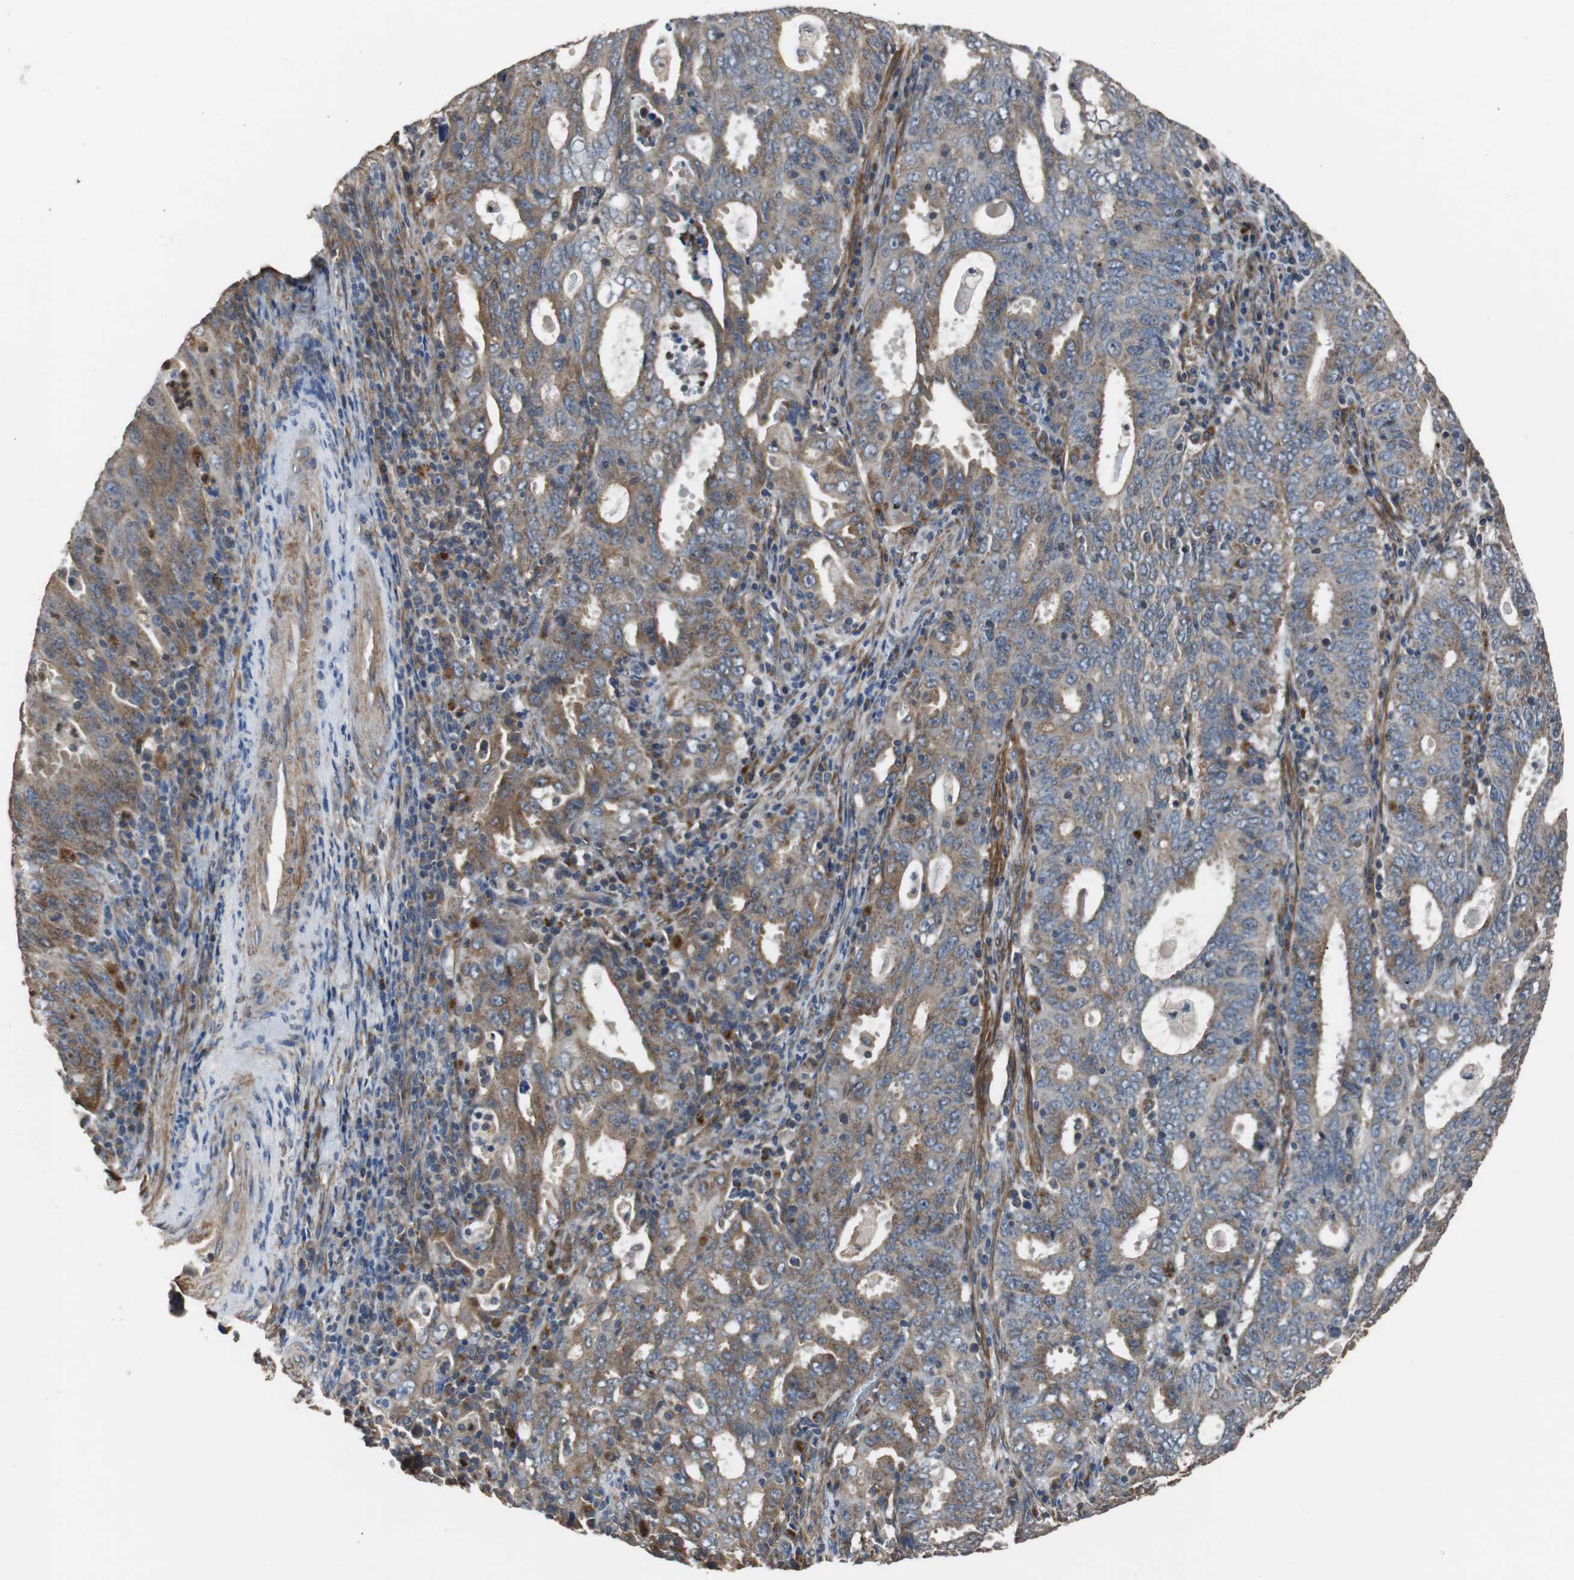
{"staining": {"intensity": "moderate", "quantity": ">75%", "location": "cytoplasmic/membranous"}, "tissue": "cervical cancer", "cell_type": "Tumor cells", "image_type": "cancer", "snomed": [{"axis": "morphology", "description": "Adenocarcinoma, NOS"}, {"axis": "topography", "description": "Cervix"}], "caption": "Immunohistochemistry (IHC) histopathology image of cervical cancer stained for a protein (brown), which shows medium levels of moderate cytoplasmic/membranous expression in approximately >75% of tumor cells.", "gene": "PITRM1", "patient": {"sex": "female", "age": 44}}